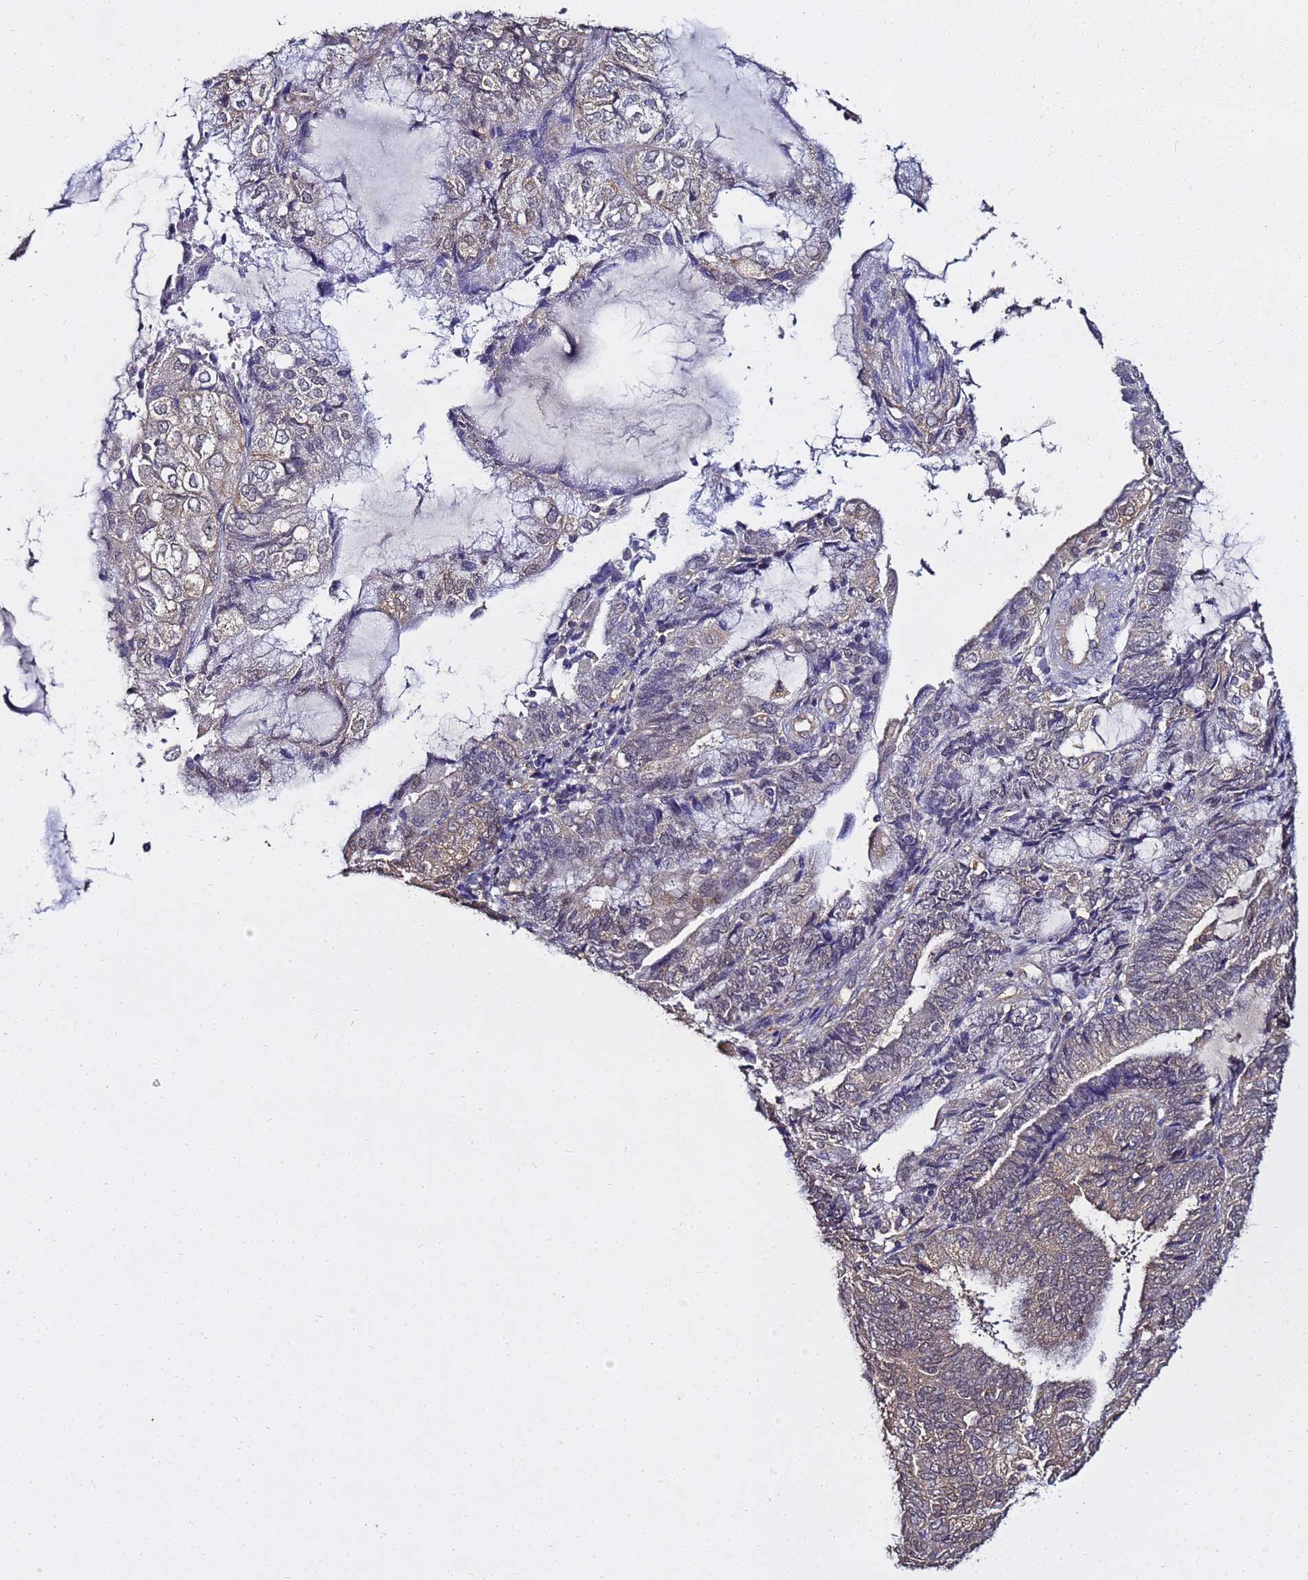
{"staining": {"intensity": "weak", "quantity": "25%-75%", "location": "cytoplasmic/membranous"}, "tissue": "endometrial cancer", "cell_type": "Tumor cells", "image_type": "cancer", "snomed": [{"axis": "morphology", "description": "Adenocarcinoma, NOS"}, {"axis": "topography", "description": "Endometrium"}], "caption": "Human endometrial cancer stained with a protein marker displays weak staining in tumor cells.", "gene": "ENOPH1", "patient": {"sex": "female", "age": 81}}